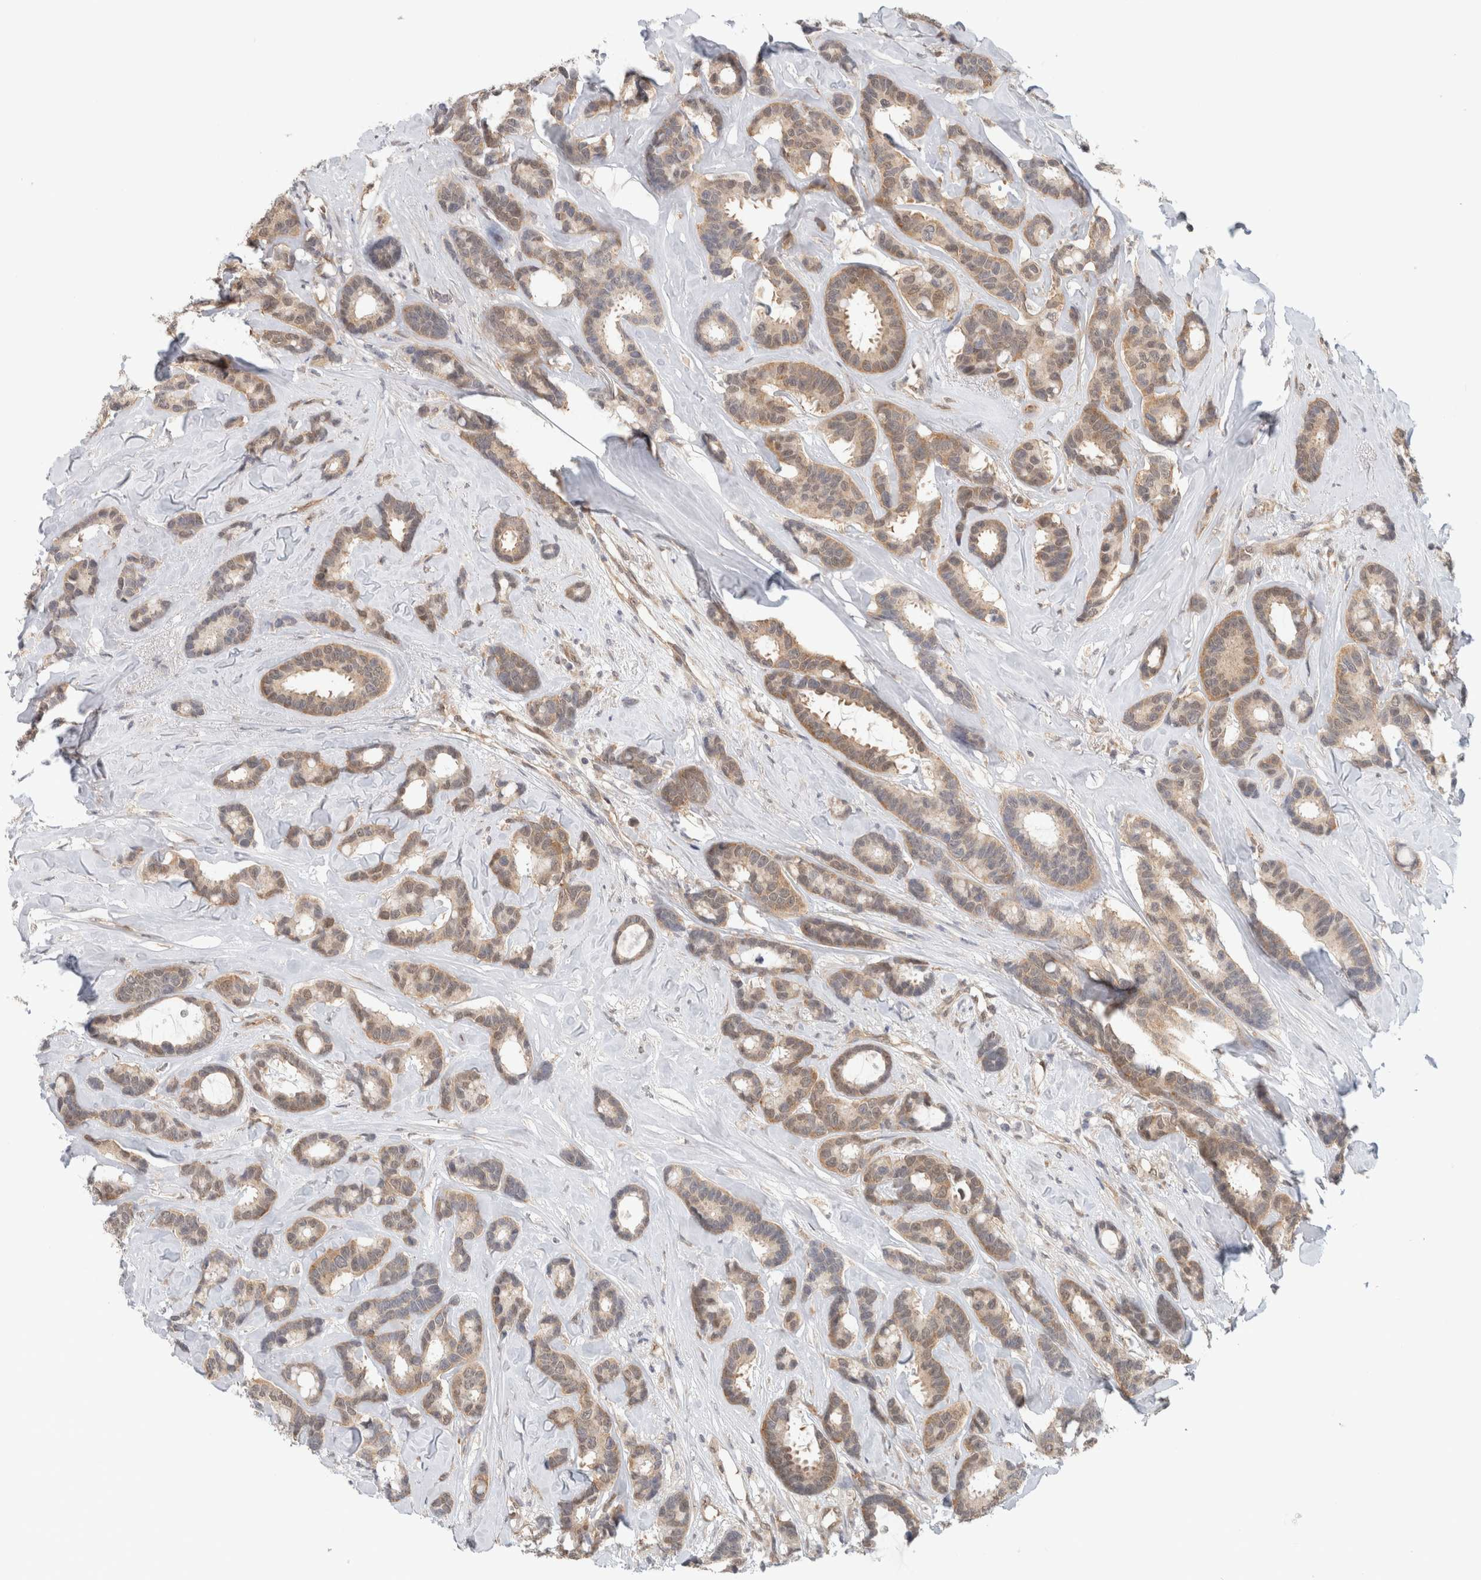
{"staining": {"intensity": "weak", "quantity": ">75%", "location": "cytoplasmic/membranous"}, "tissue": "breast cancer", "cell_type": "Tumor cells", "image_type": "cancer", "snomed": [{"axis": "morphology", "description": "Duct carcinoma"}, {"axis": "topography", "description": "Breast"}], "caption": "Tumor cells reveal low levels of weak cytoplasmic/membranous staining in about >75% of cells in human breast cancer.", "gene": "EIF4G3", "patient": {"sex": "female", "age": 87}}